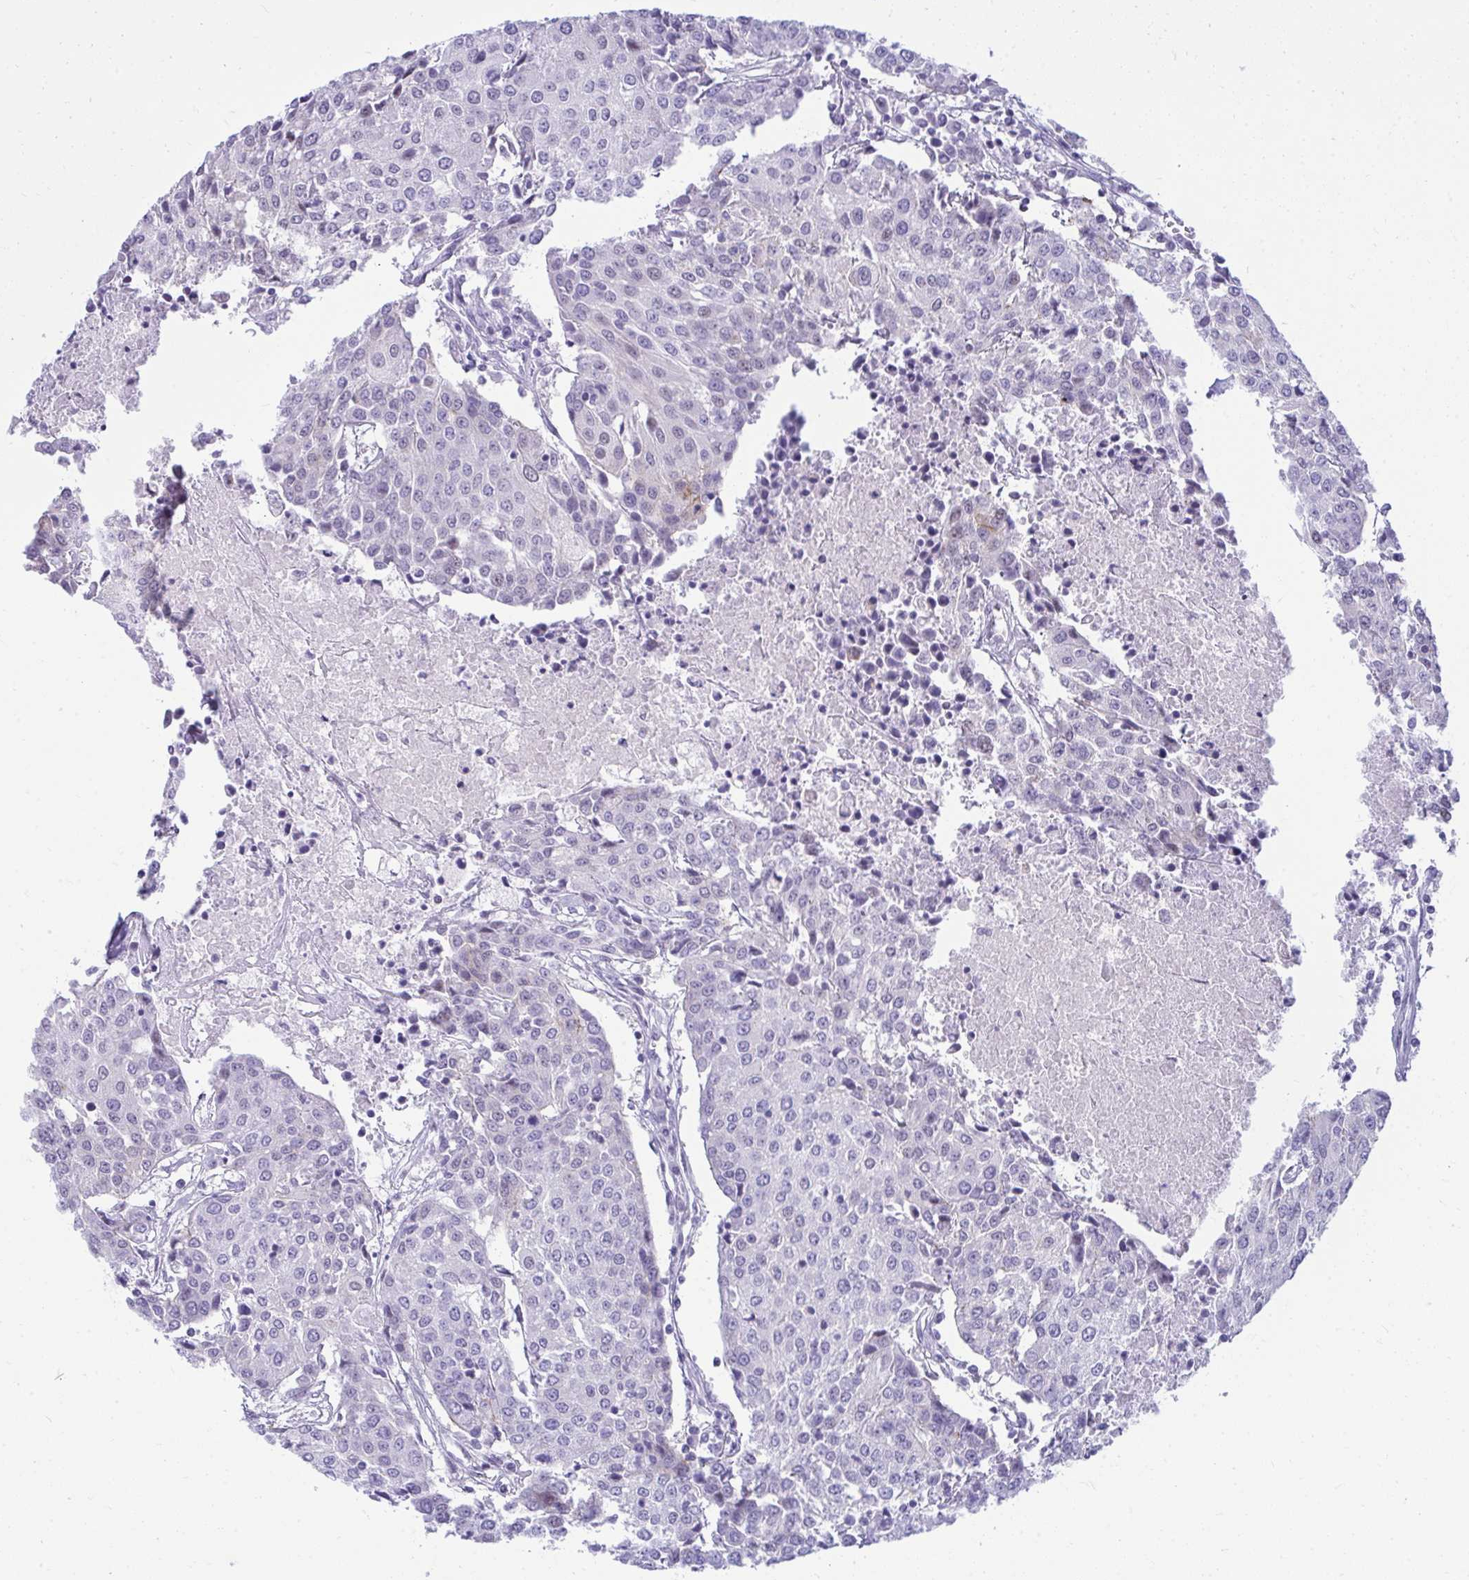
{"staining": {"intensity": "negative", "quantity": "none", "location": "none"}, "tissue": "urothelial cancer", "cell_type": "Tumor cells", "image_type": "cancer", "snomed": [{"axis": "morphology", "description": "Urothelial carcinoma, High grade"}, {"axis": "topography", "description": "Urinary bladder"}], "caption": "Protein analysis of high-grade urothelial carcinoma demonstrates no significant staining in tumor cells. Brightfield microscopy of immunohistochemistry (IHC) stained with DAB (3,3'-diaminobenzidine) (brown) and hematoxylin (blue), captured at high magnification.", "gene": "OR5F1", "patient": {"sex": "female", "age": 85}}